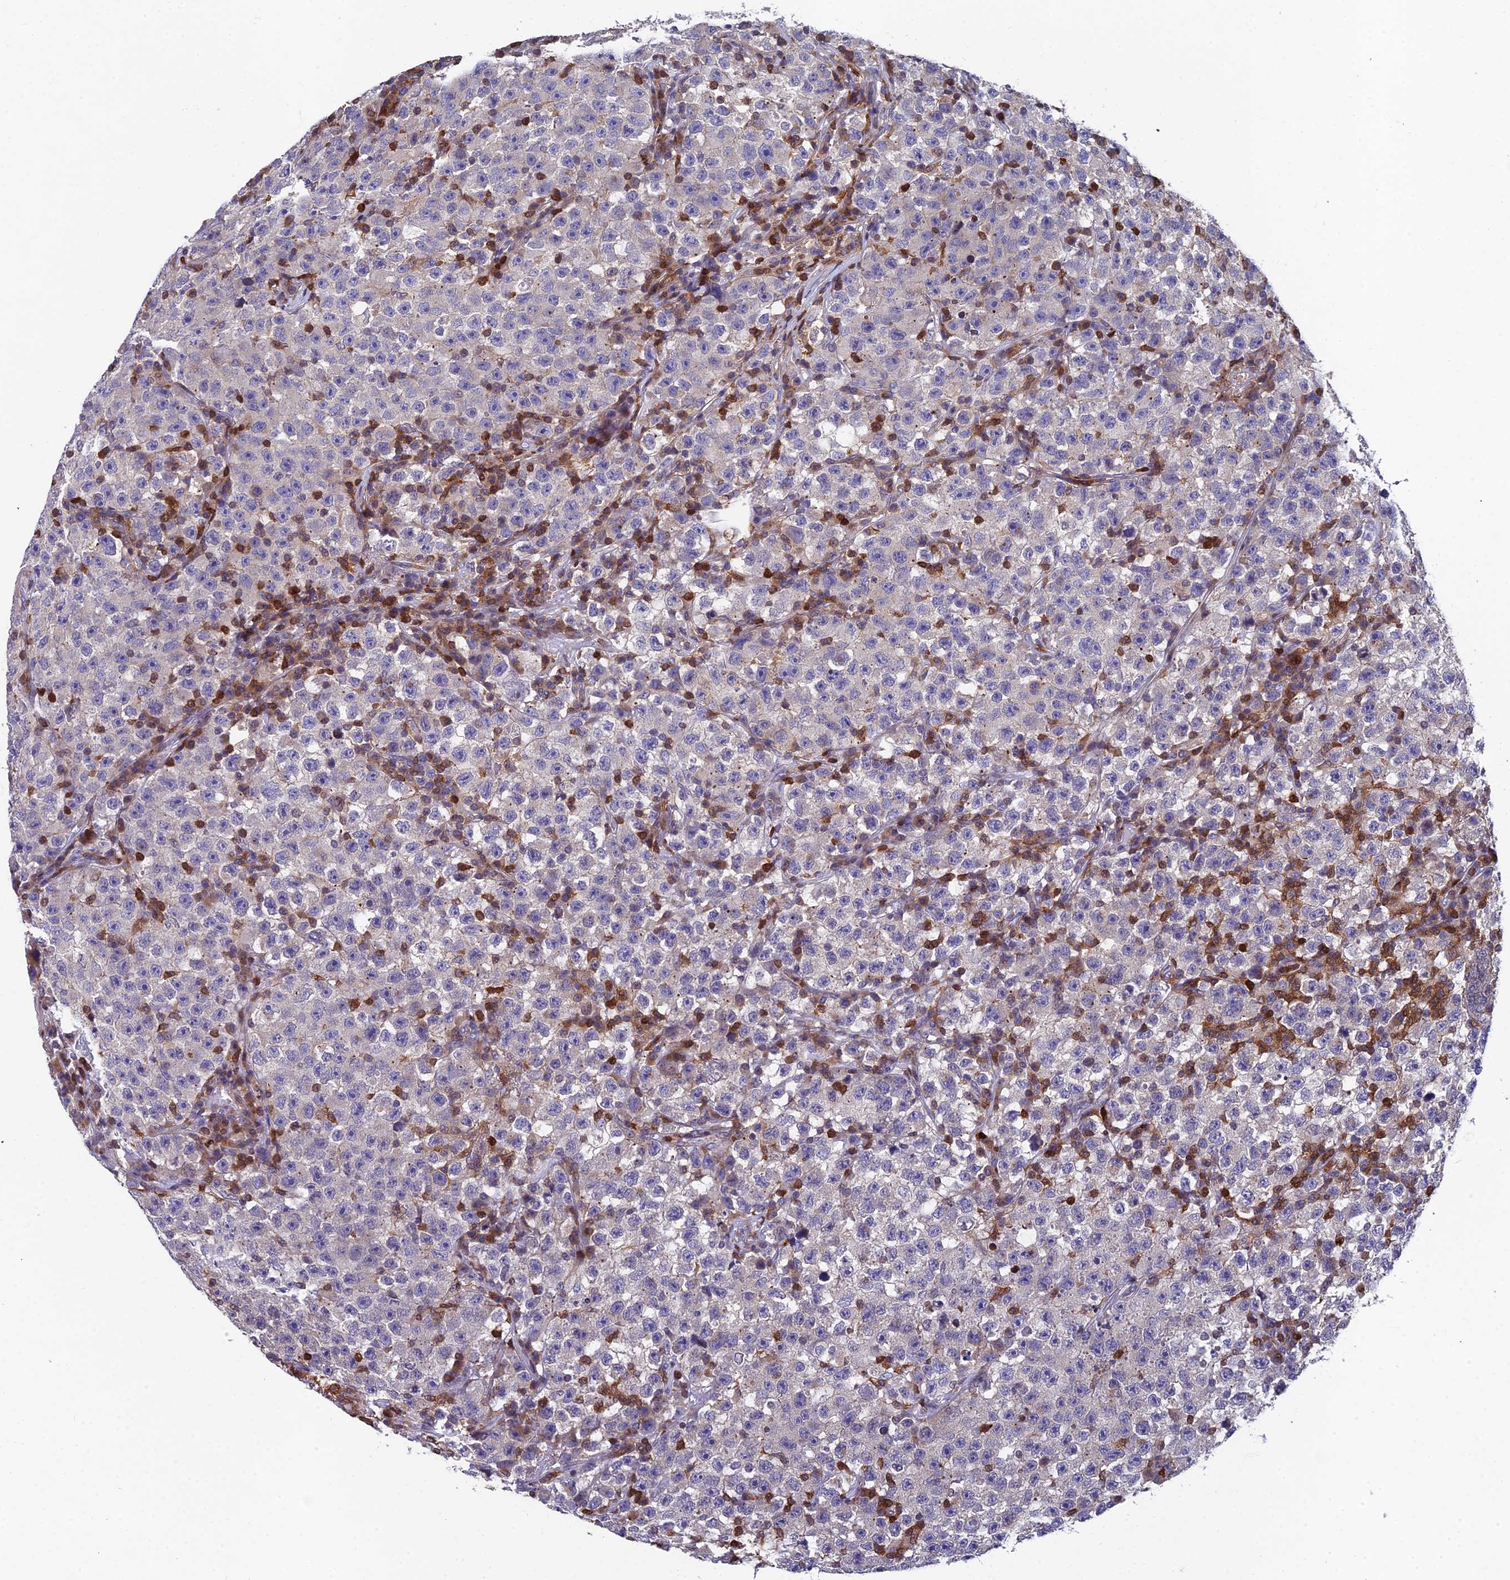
{"staining": {"intensity": "negative", "quantity": "none", "location": "none"}, "tissue": "testis cancer", "cell_type": "Tumor cells", "image_type": "cancer", "snomed": [{"axis": "morphology", "description": "Seminoma, NOS"}, {"axis": "topography", "description": "Testis"}], "caption": "Immunohistochemical staining of human testis seminoma exhibits no significant expression in tumor cells.", "gene": "GALK2", "patient": {"sex": "male", "age": 22}}